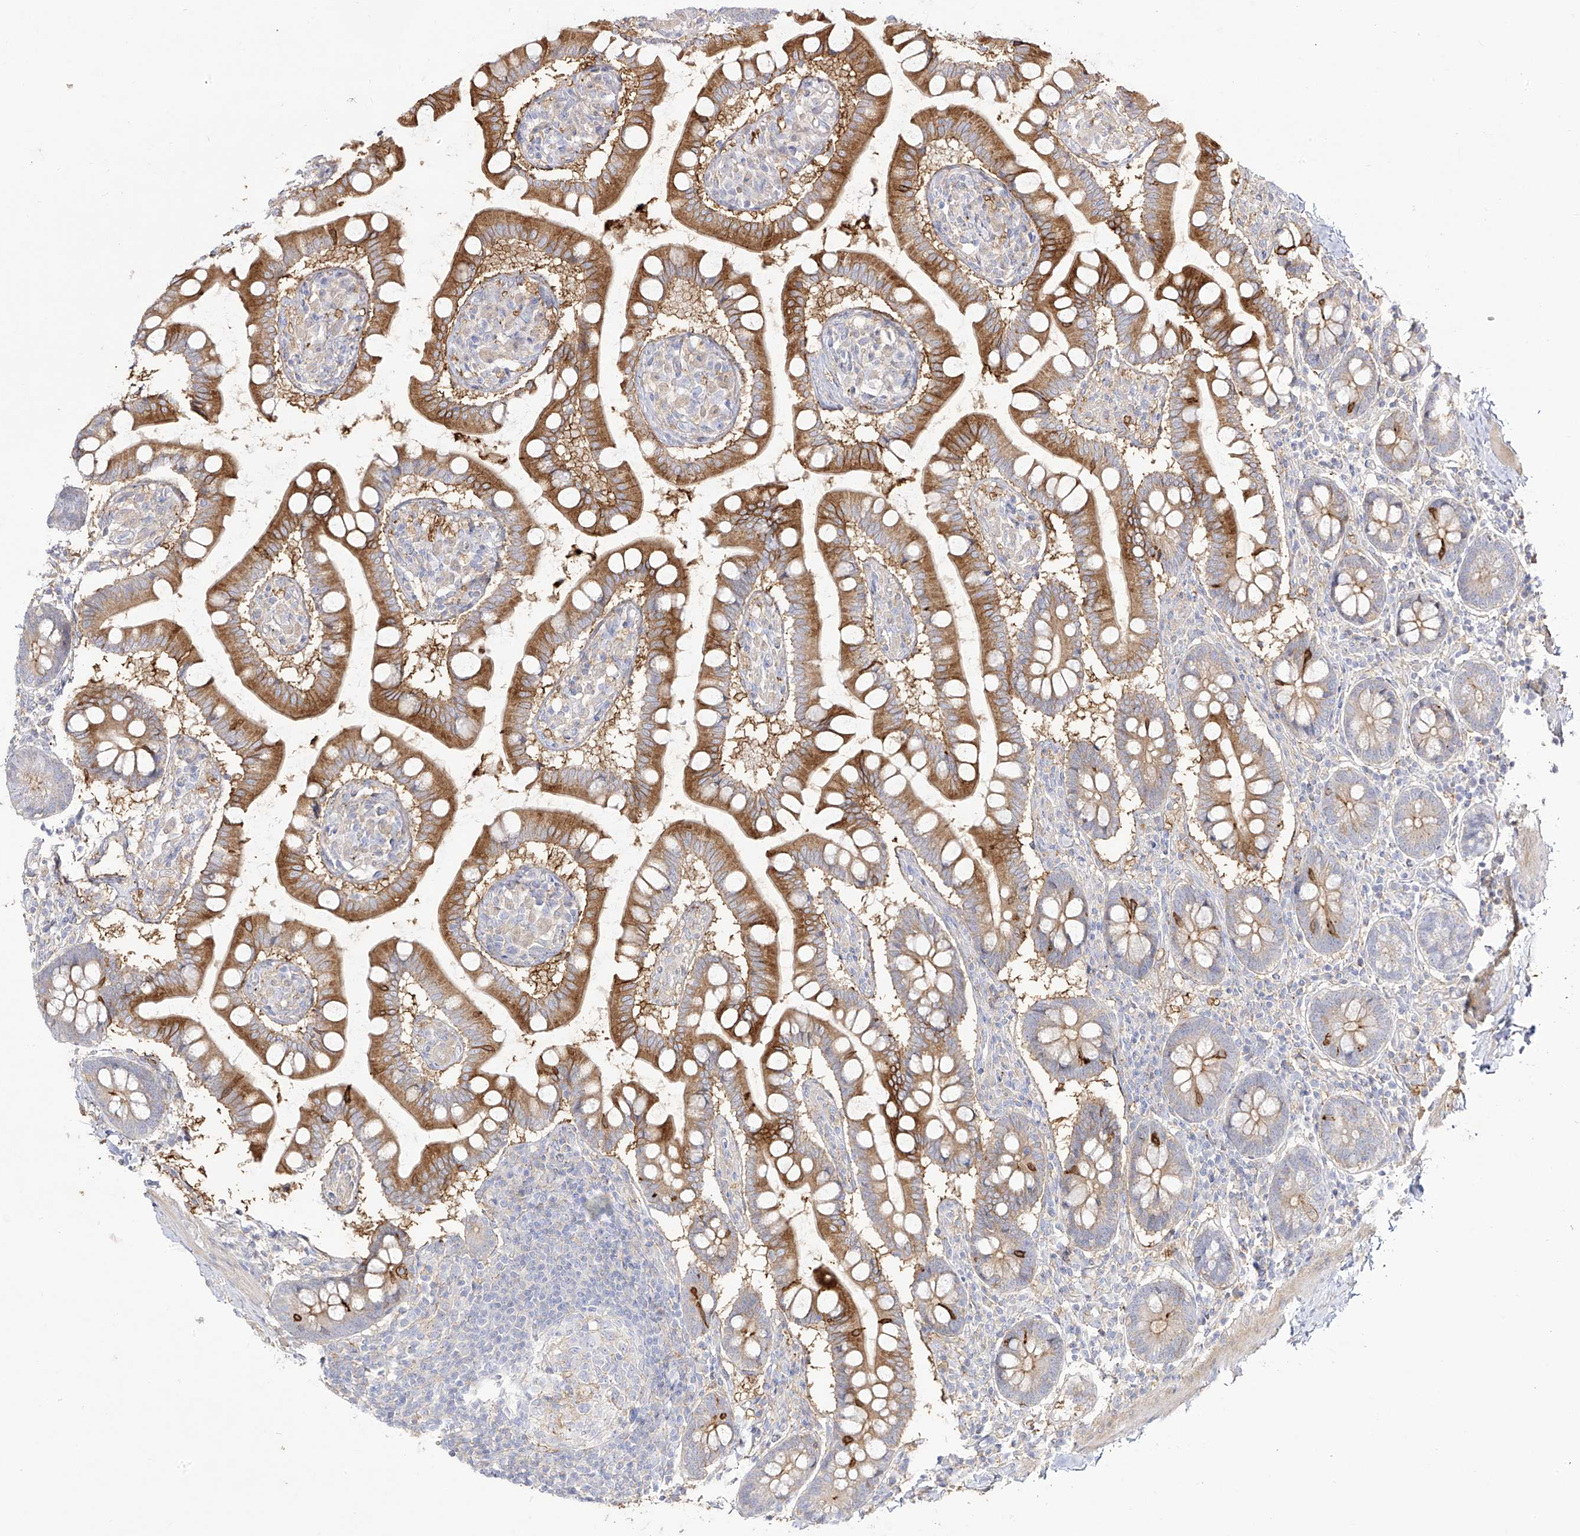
{"staining": {"intensity": "strong", "quantity": "25%-75%", "location": "cytoplasmic/membranous"}, "tissue": "small intestine", "cell_type": "Glandular cells", "image_type": "normal", "snomed": [{"axis": "morphology", "description": "Normal tissue, NOS"}, {"axis": "topography", "description": "Small intestine"}], "caption": "Immunohistochemistry (IHC) micrograph of normal small intestine: small intestine stained using immunohistochemistry (IHC) displays high levels of strong protein expression localized specifically in the cytoplasmic/membranous of glandular cells, appearing as a cytoplasmic/membranous brown color.", "gene": "ZGRF1", "patient": {"sex": "male", "age": 41}}